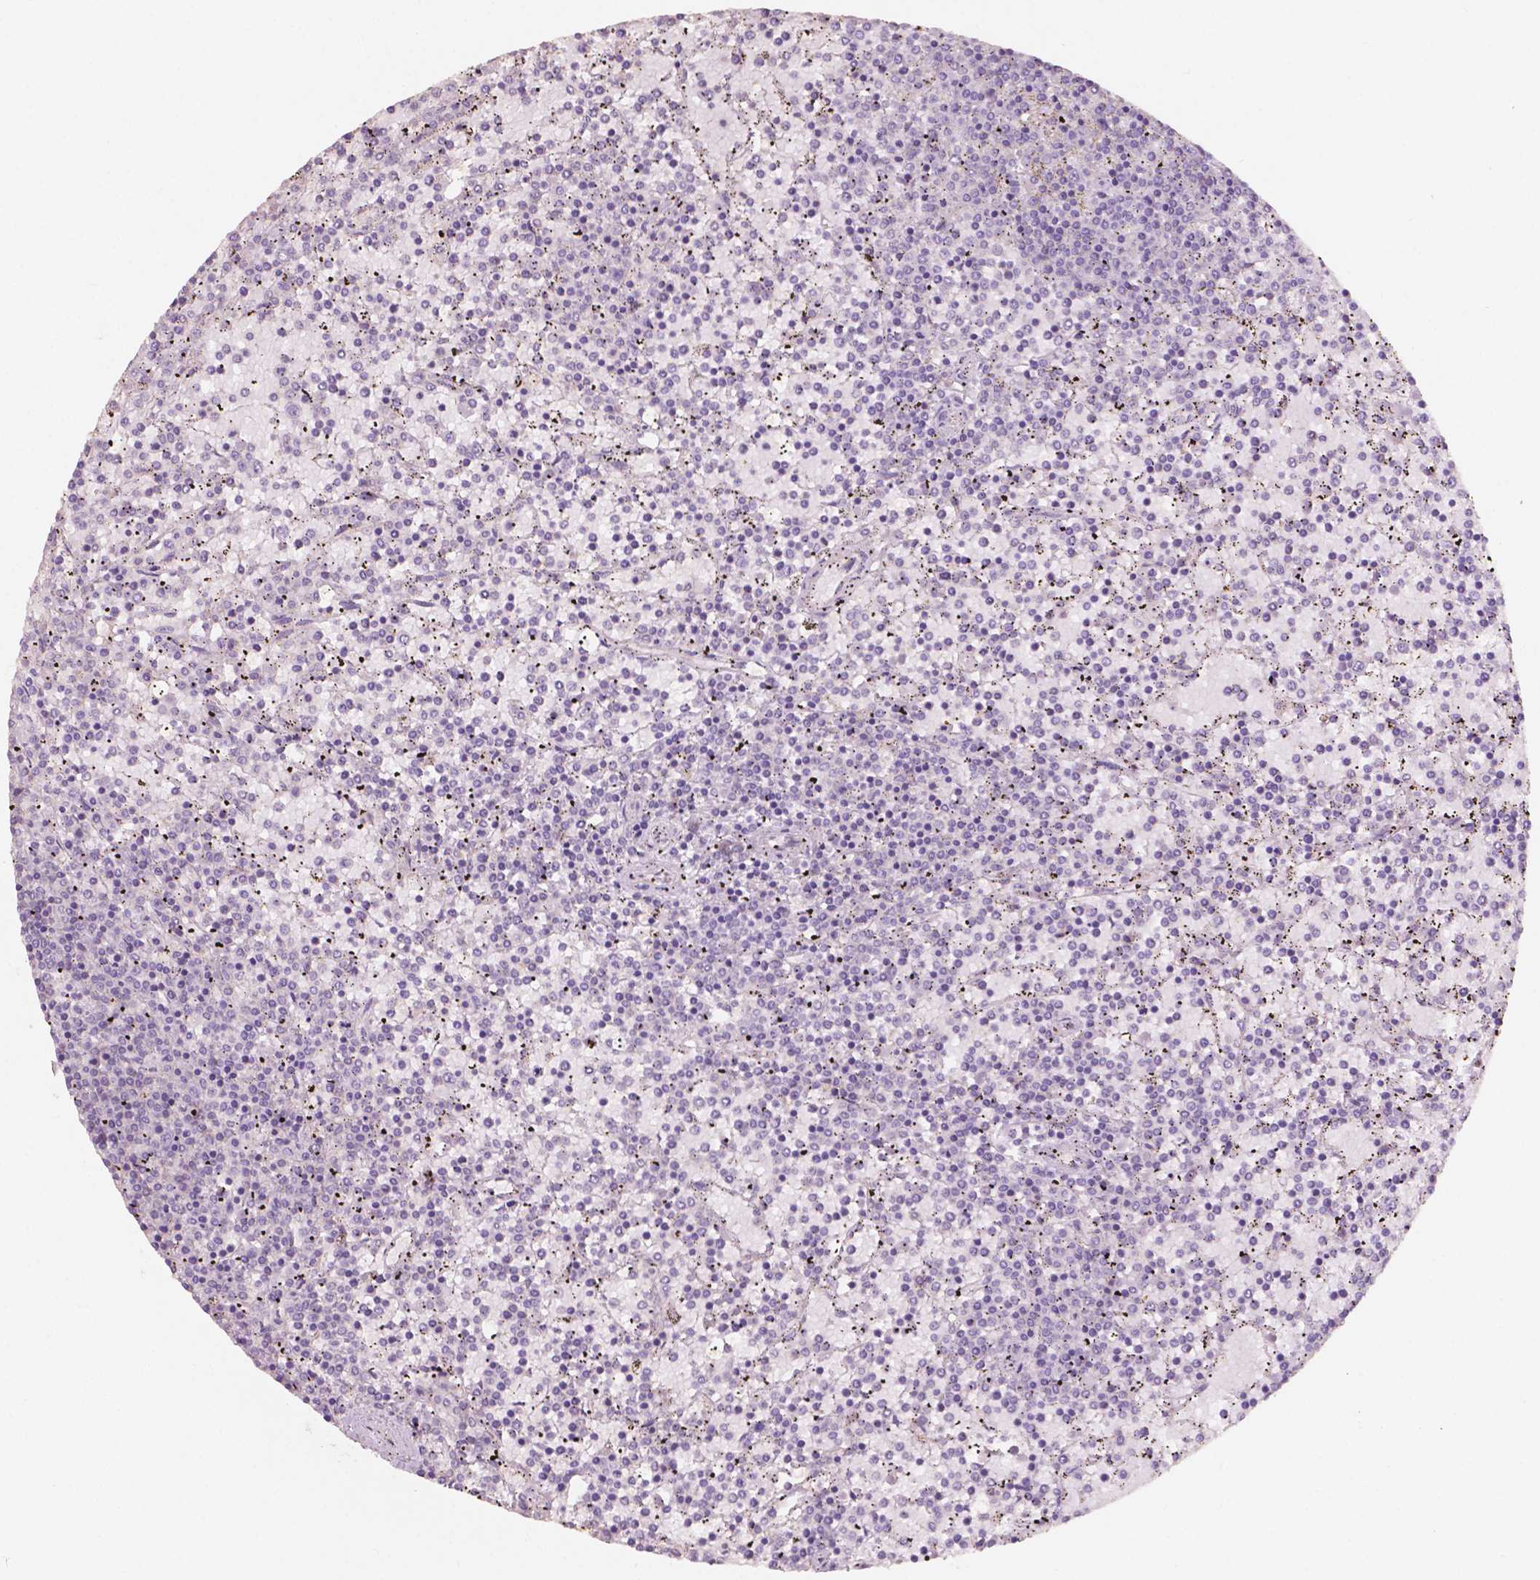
{"staining": {"intensity": "negative", "quantity": "none", "location": "none"}, "tissue": "lymphoma", "cell_type": "Tumor cells", "image_type": "cancer", "snomed": [{"axis": "morphology", "description": "Malignant lymphoma, non-Hodgkin's type, Low grade"}, {"axis": "topography", "description": "Spleen"}], "caption": "Low-grade malignant lymphoma, non-Hodgkin's type was stained to show a protein in brown. There is no significant staining in tumor cells.", "gene": "CHPT1", "patient": {"sex": "female", "age": 77}}